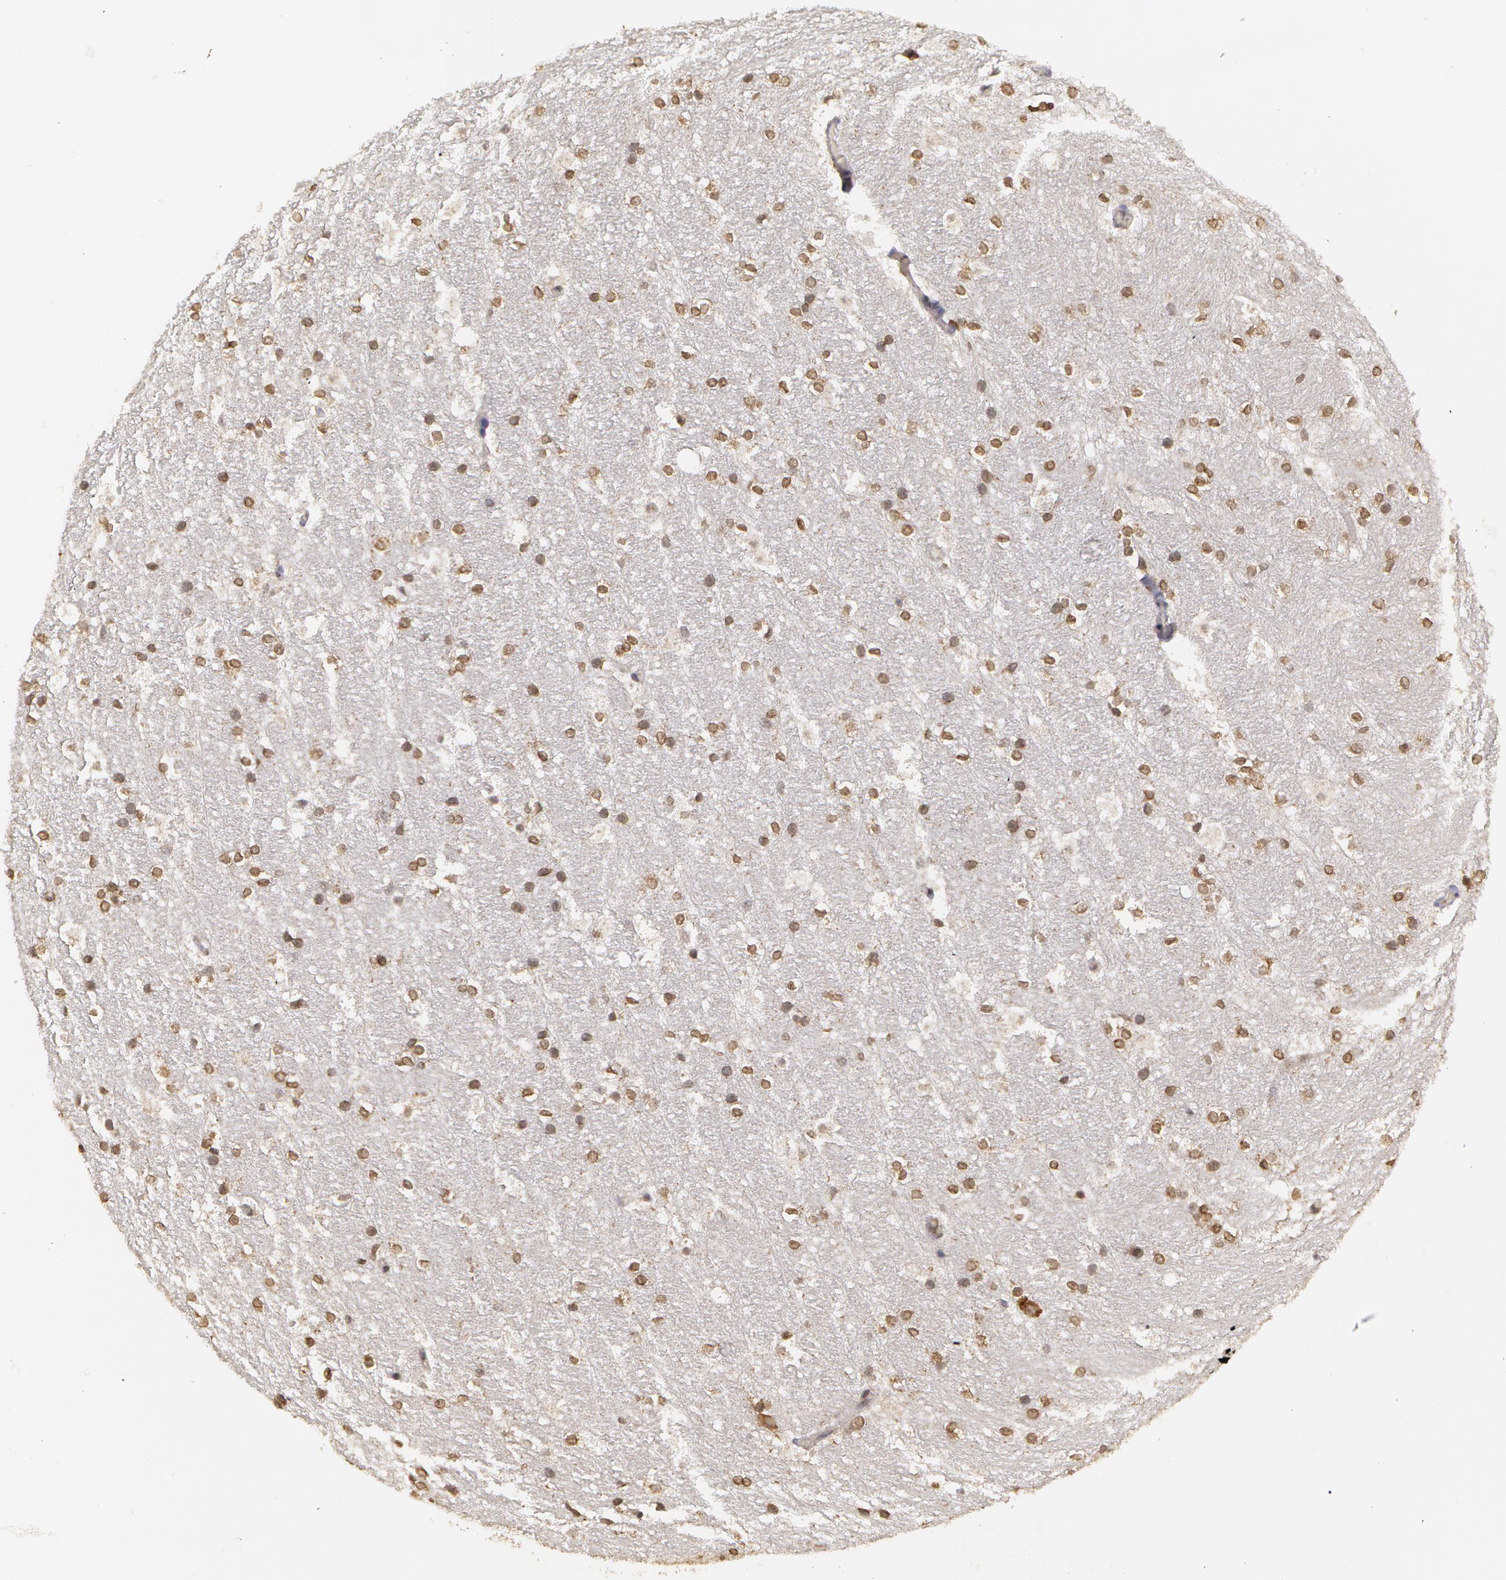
{"staining": {"intensity": "moderate", "quantity": "25%-75%", "location": "cytoplasmic/membranous"}, "tissue": "hippocampus", "cell_type": "Glial cells", "image_type": "normal", "snomed": [{"axis": "morphology", "description": "Normal tissue, NOS"}, {"axis": "topography", "description": "Hippocampus"}], "caption": "Protein expression analysis of normal hippocampus reveals moderate cytoplasmic/membranous positivity in about 25%-75% of glial cells.", "gene": "GLIS1", "patient": {"sex": "female", "age": 19}}